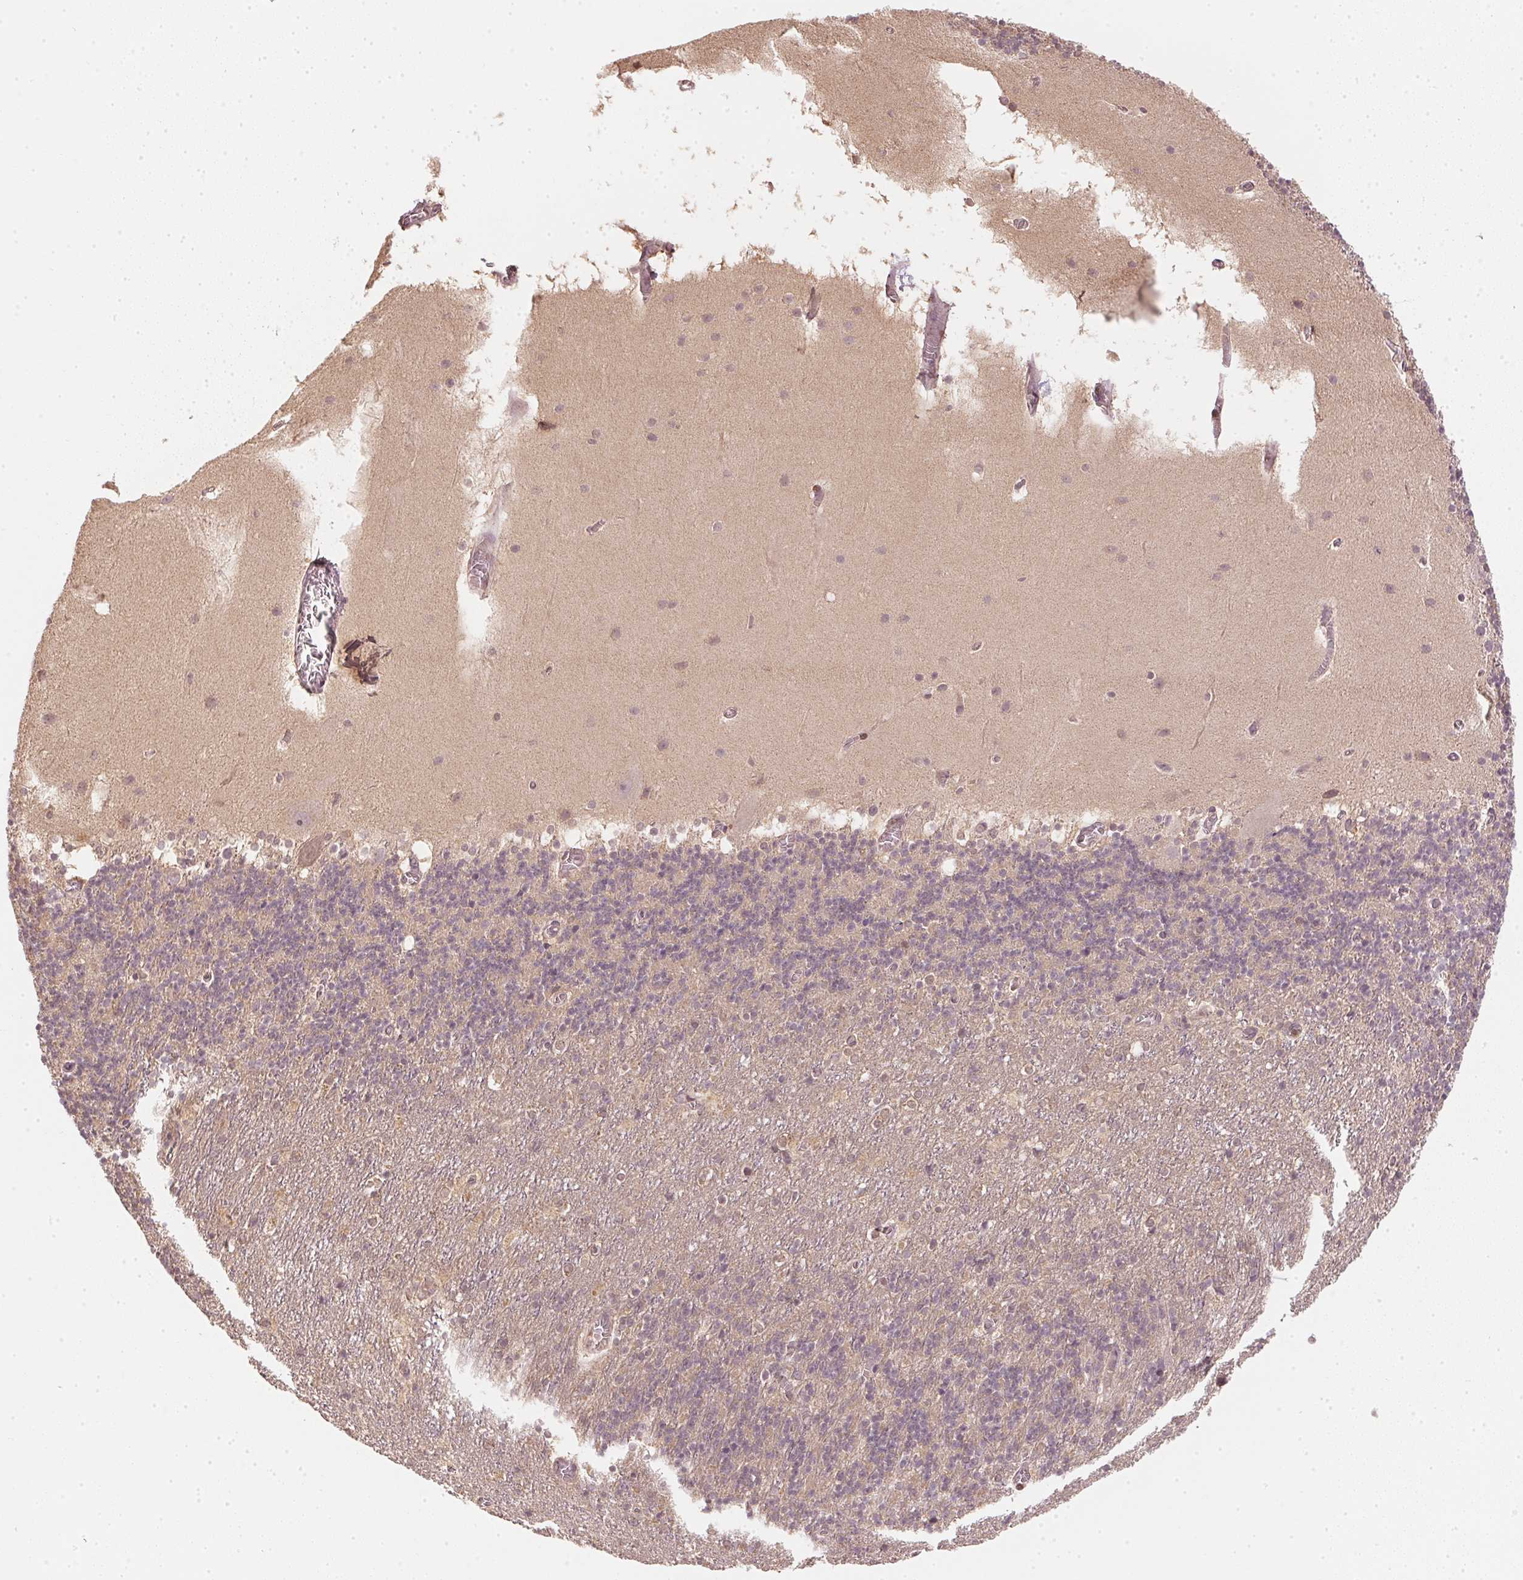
{"staining": {"intensity": "negative", "quantity": "none", "location": "none"}, "tissue": "cerebellum", "cell_type": "Cells in granular layer", "image_type": "normal", "snomed": [{"axis": "morphology", "description": "Normal tissue, NOS"}, {"axis": "topography", "description": "Cerebellum"}], "caption": "A histopathology image of cerebellum stained for a protein shows no brown staining in cells in granular layer. (DAB immunohistochemistry with hematoxylin counter stain).", "gene": "UBE2L3", "patient": {"sex": "male", "age": 70}}